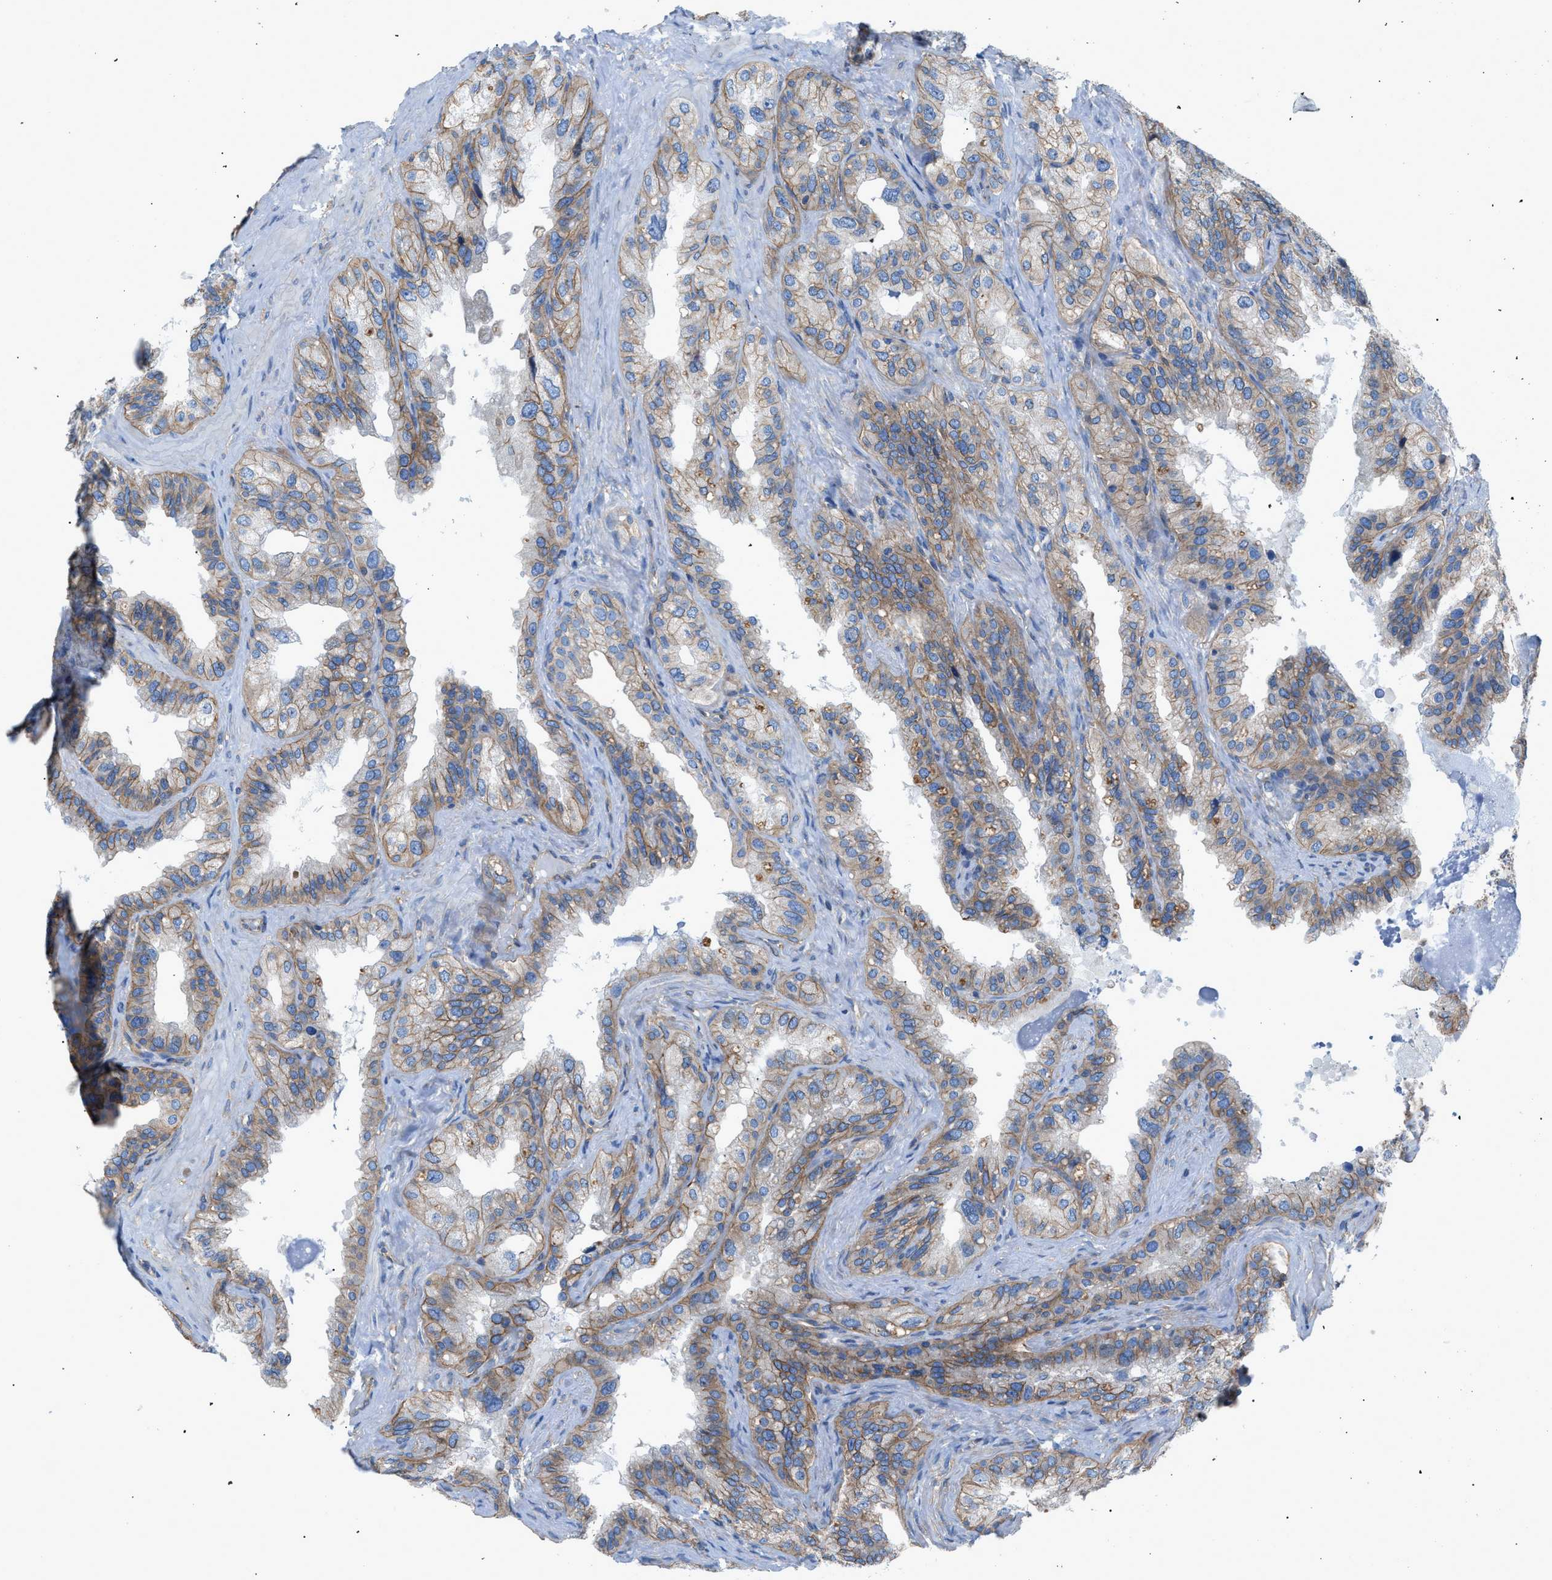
{"staining": {"intensity": "moderate", "quantity": "25%-75%", "location": "cytoplasmic/membranous"}, "tissue": "seminal vesicle", "cell_type": "Glandular cells", "image_type": "normal", "snomed": [{"axis": "morphology", "description": "Normal tissue, NOS"}, {"axis": "topography", "description": "Seminal veicle"}], "caption": "Immunohistochemistry (IHC) (DAB (3,3'-diaminobenzidine)) staining of normal seminal vesicle demonstrates moderate cytoplasmic/membranous protein staining in about 25%-75% of glandular cells. (brown staining indicates protein expression, while blue staining denotes nuclei).", "gene": "DMAC1", "patient": {"sex": "male", "age": 68}}